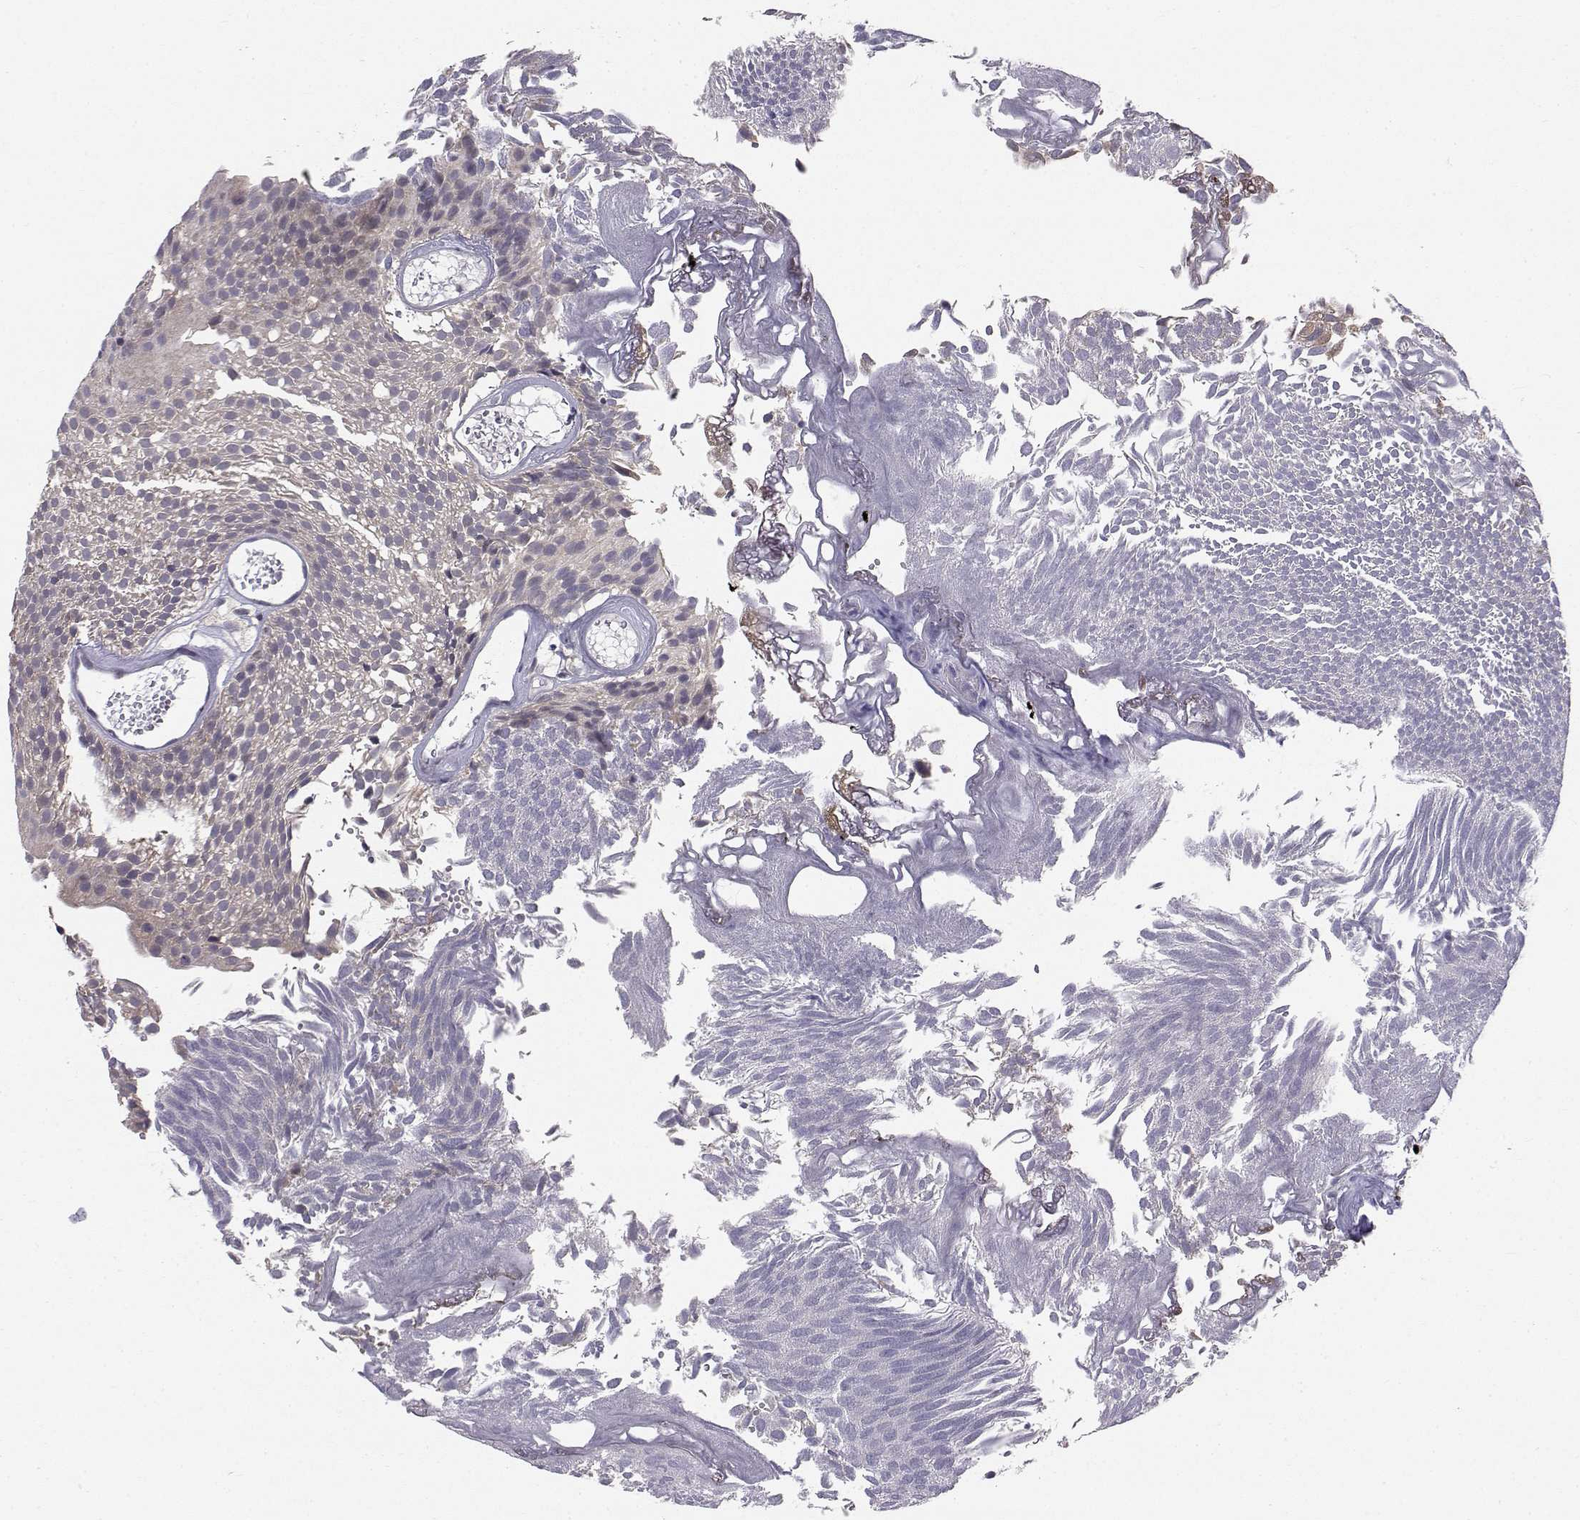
{"staining": {"intensity": "negative", "quantity": "none", "location": "none"}, "tissue": "urothelial cancer", "cell_type": "Tumor cells", "image_type": "cancer", "snomed": [{"axis": "morphology", "description": "Urothelial carcinoma, Low grade"}, {"axis": "topography", "description": "Urinary bladder"}], "caption": "This is a photomicrograph of immunohistochemistry (IHC) staining of low-grade urothelial carcinoma, which shows no positivity in tumor cells.", "gene": "PEX5L", "patient": {"sex": "male", "age": 52}}